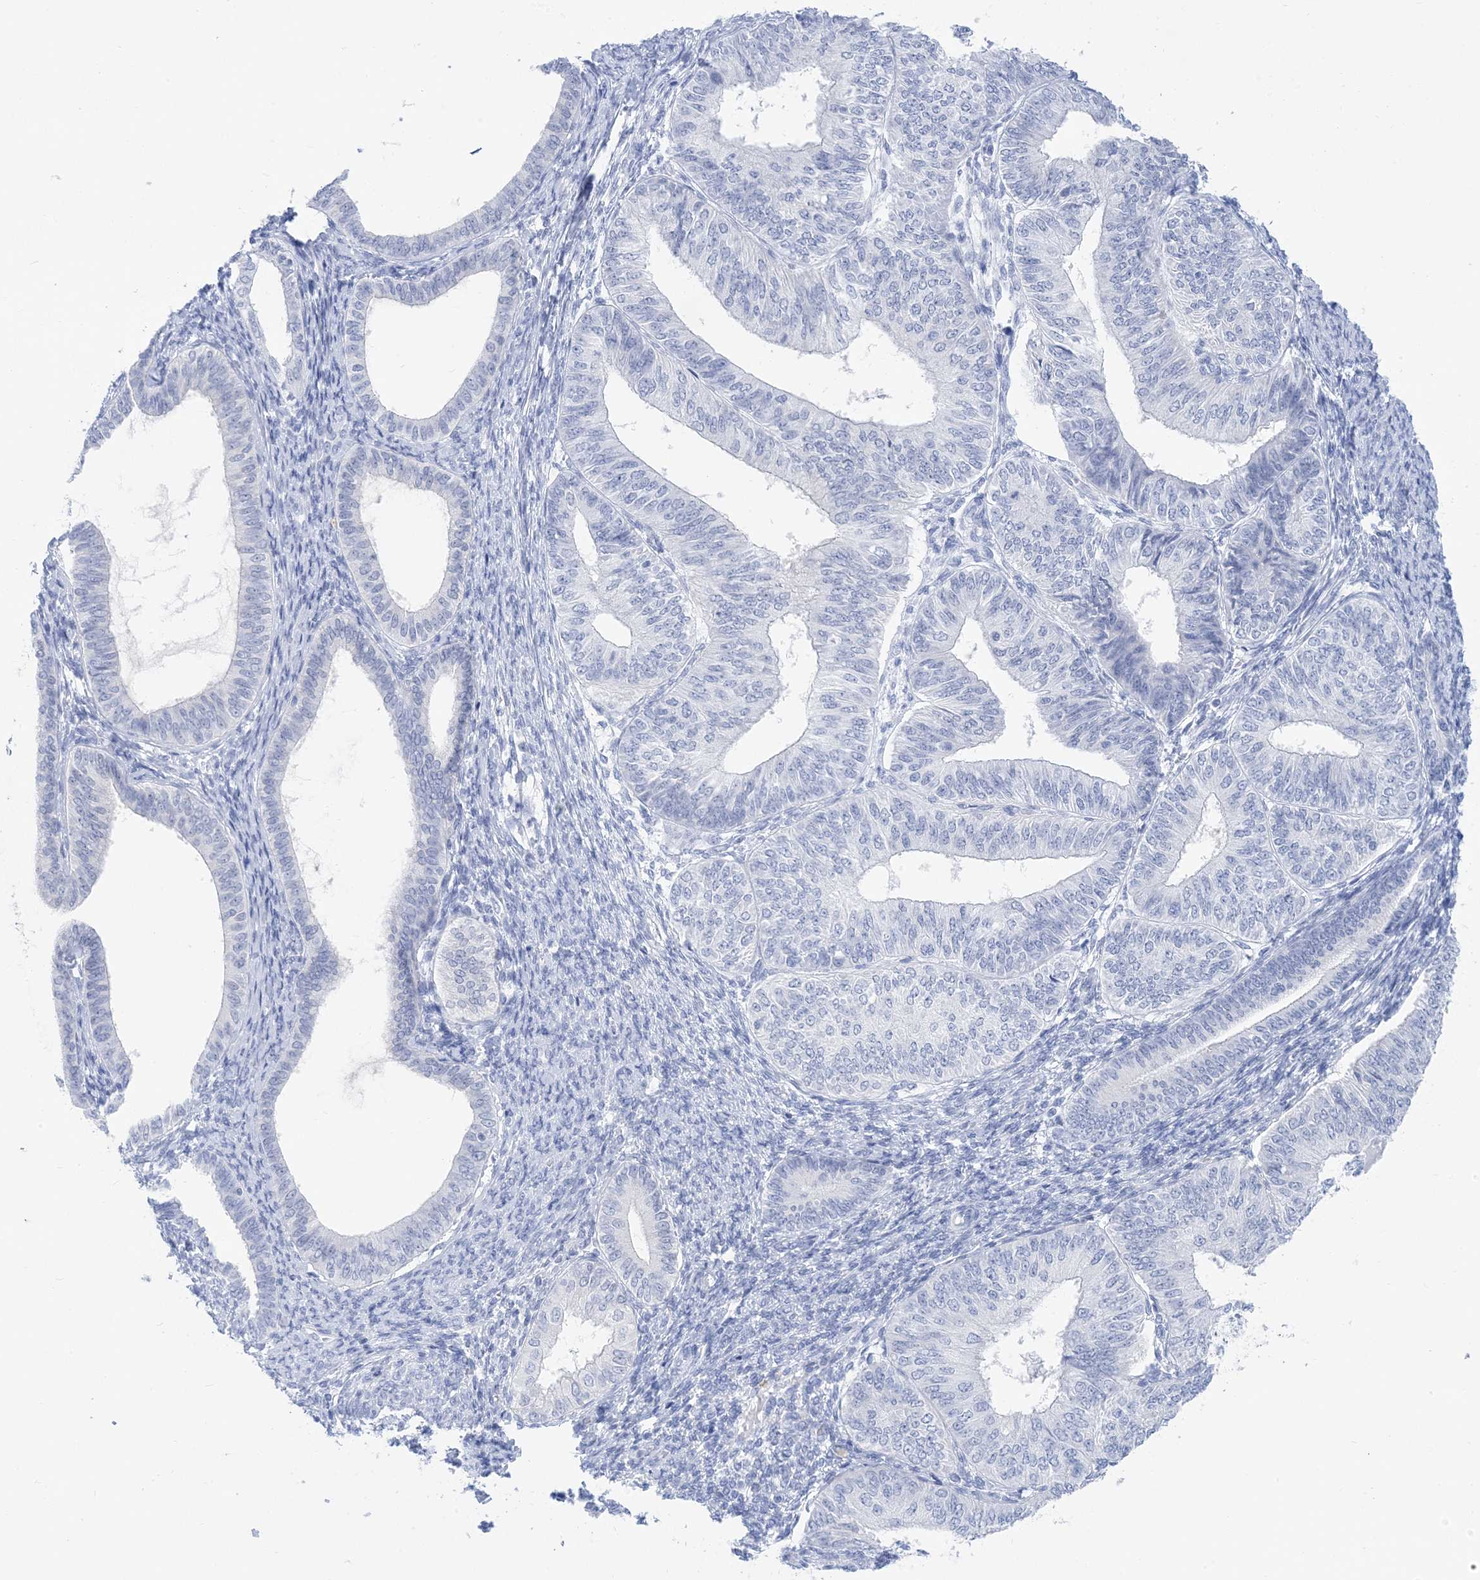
{"staining": {"intensity": "negative", "quantity": "none", "location": "none"}, "tissue": "endometrial cancer", "cell_type": "Tumor cells", "image_type": "cancer", "snomed": [{"axis": "morphology", "description": "Adenocarcinoma, NOS"}, {"axis": "topography", "description": "Endometrium"}], "caption": "The IHC micrograph has no significant staining in tumor cells of adenocarcinoma (endometrial) tissue. (DAB immunohistochemistry visualized using brightfield microscopy, high magnification).", "gene": "SH3YL1", "patient": {"sex": "female", "age": 58}}